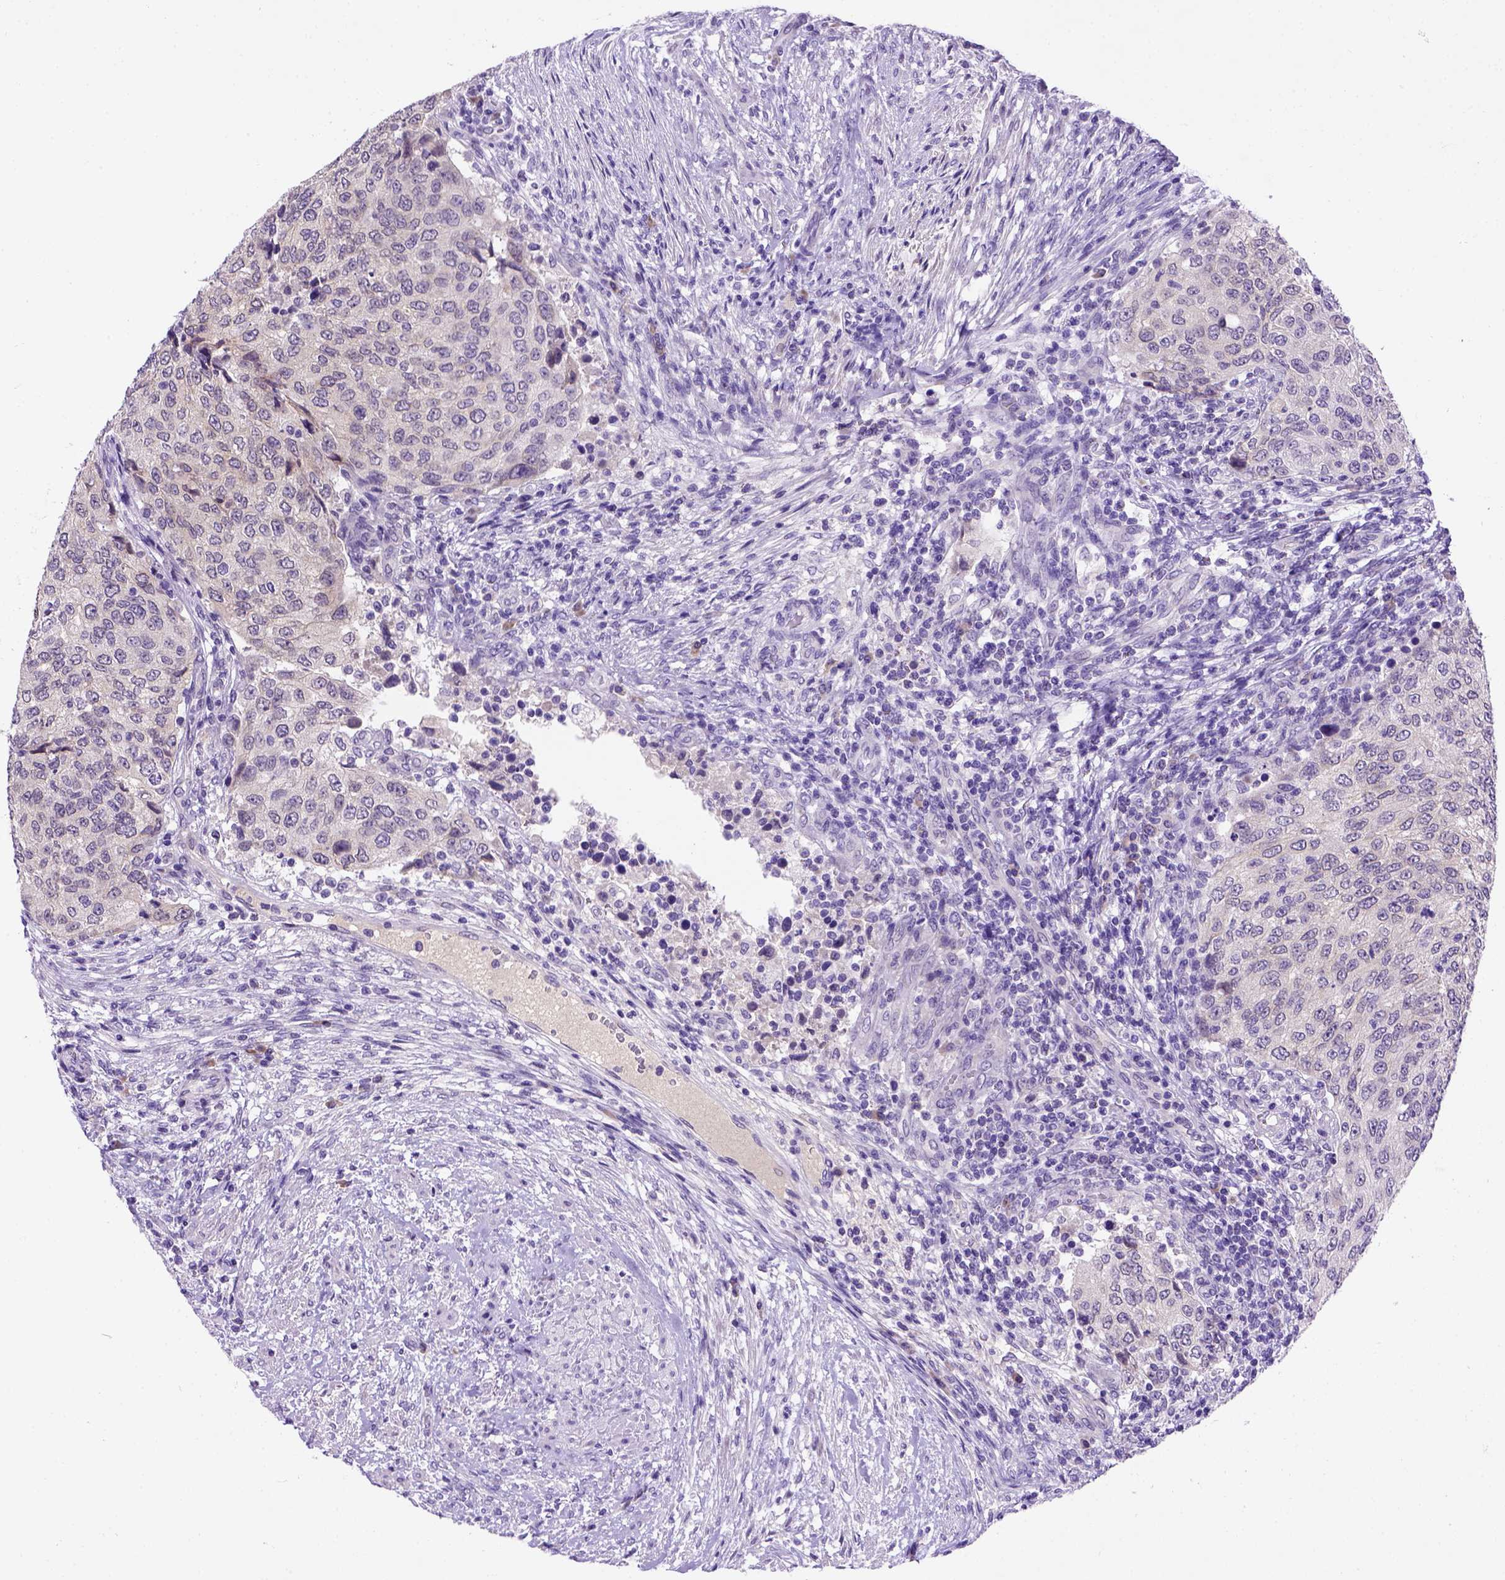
{"staining": {"intensity": "negative", "quantity": "none", "location": "none"}, "tissue": "urothelial cancer", "cell_type": "Tumor cells", "image_type": "cancer", "snomed": [{"axis": "morphology", "description": "Urothelial carcinoma, High grade"}, {"axis": "topography", "description": "Urinary bladder"}], "caption": "Immunohistochemistry of human urothelial cancer demonstrates no staining in tumor cells. The staining is performed using DAB brown chromogen with nuclei counter-stained in using hematoxylin.", "gene": "FAM81B", "patient": {"sex": "female", "age": 78}}